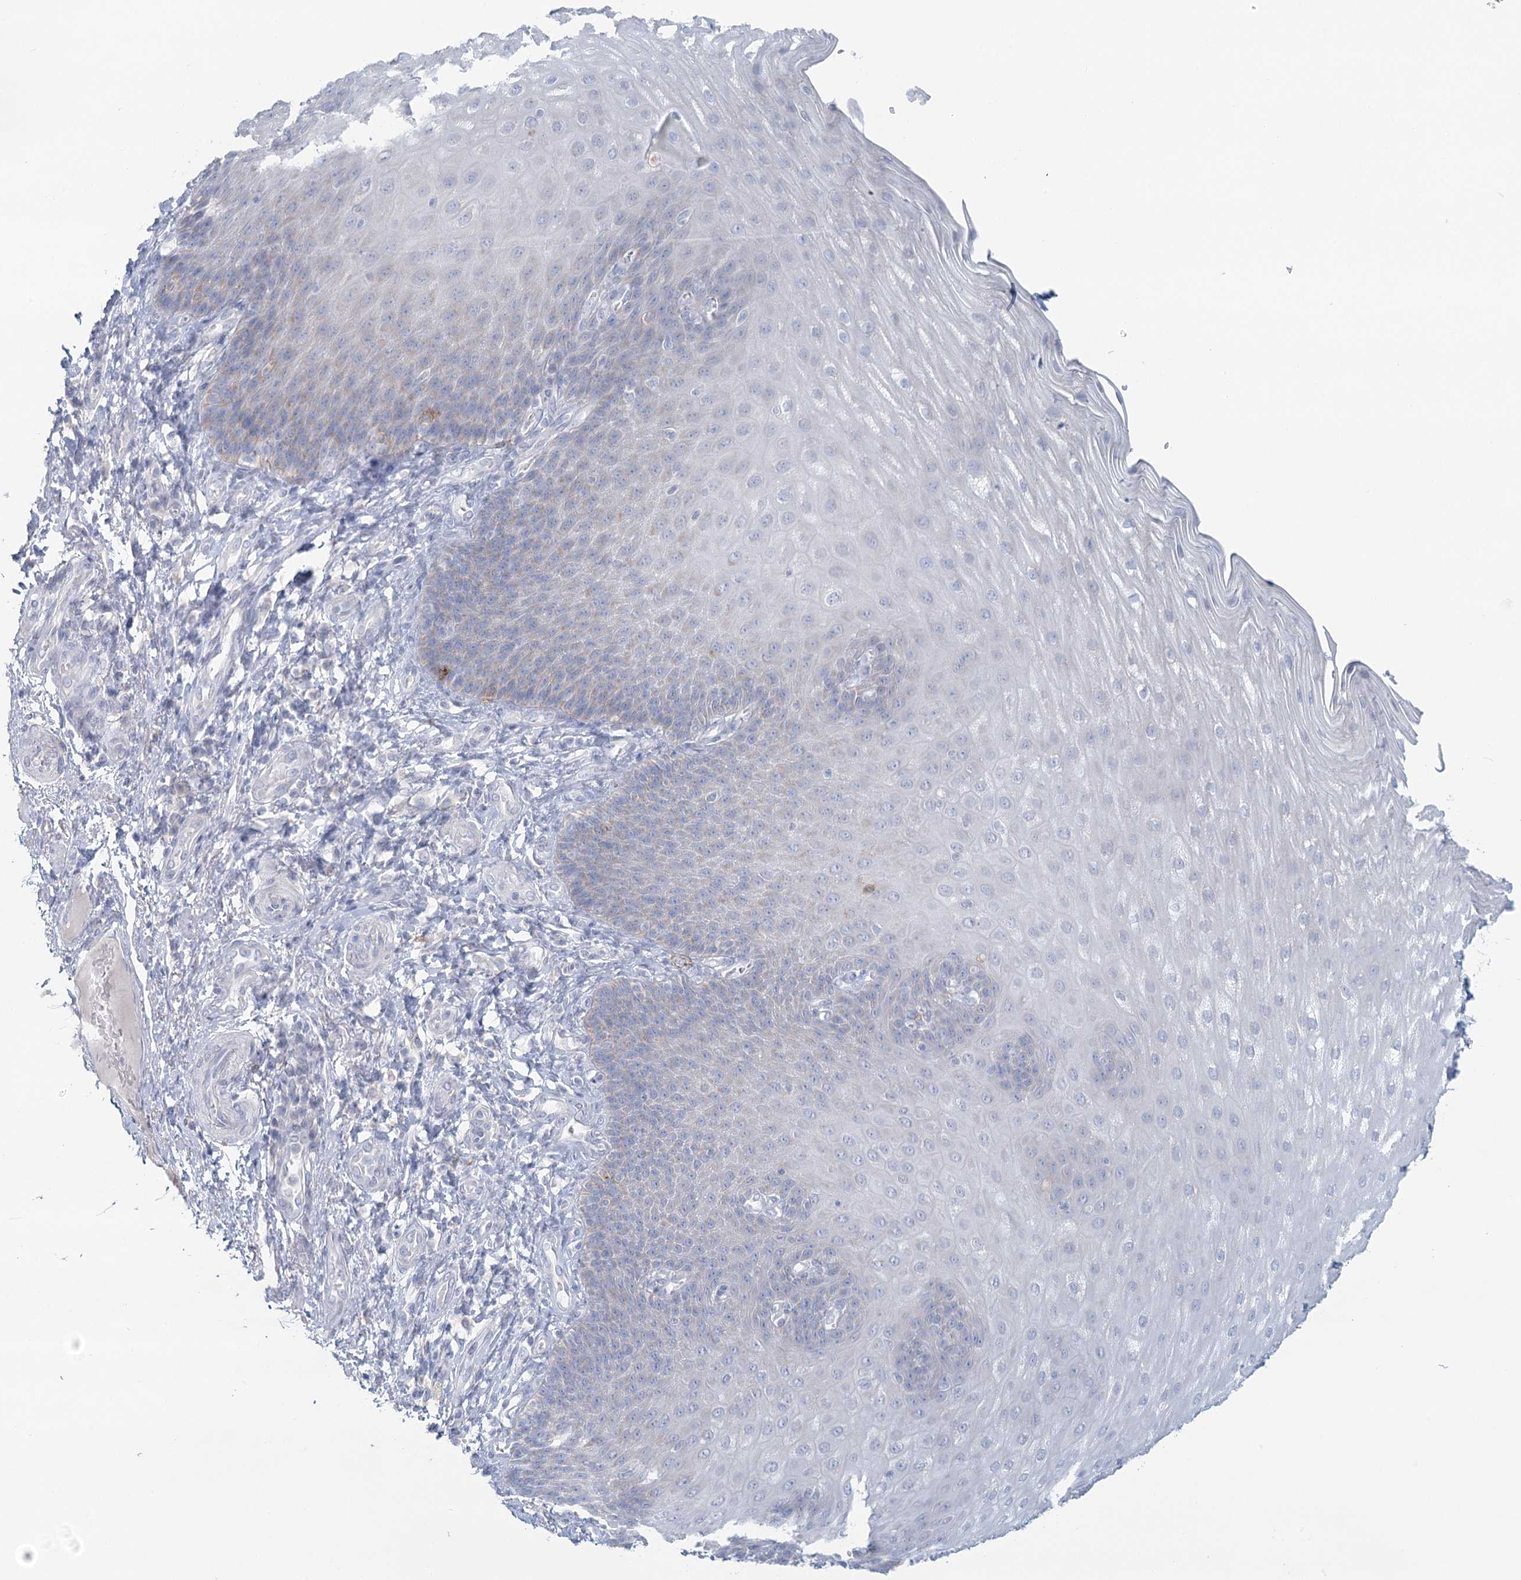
{"staining": {"intensity": "weak", "quantity": "<25%", "location": "cytoplasmic/membranous"}, "tissue": "esophagus", "cell_type": "Squamous epithelial cells", "image_type": "normal", "snomed": [{"axis": "morphology", "description": "Normal tissue, NOS"}, {"axis": "topography", "description": "Esophagus"}], "caption": "DAB immunohistochemical staining of benign human esophagus reveals no significant expression in squamous epithelial cells.", "gene": "BPHL", "patient": {"sex": "male", "age": 54}}